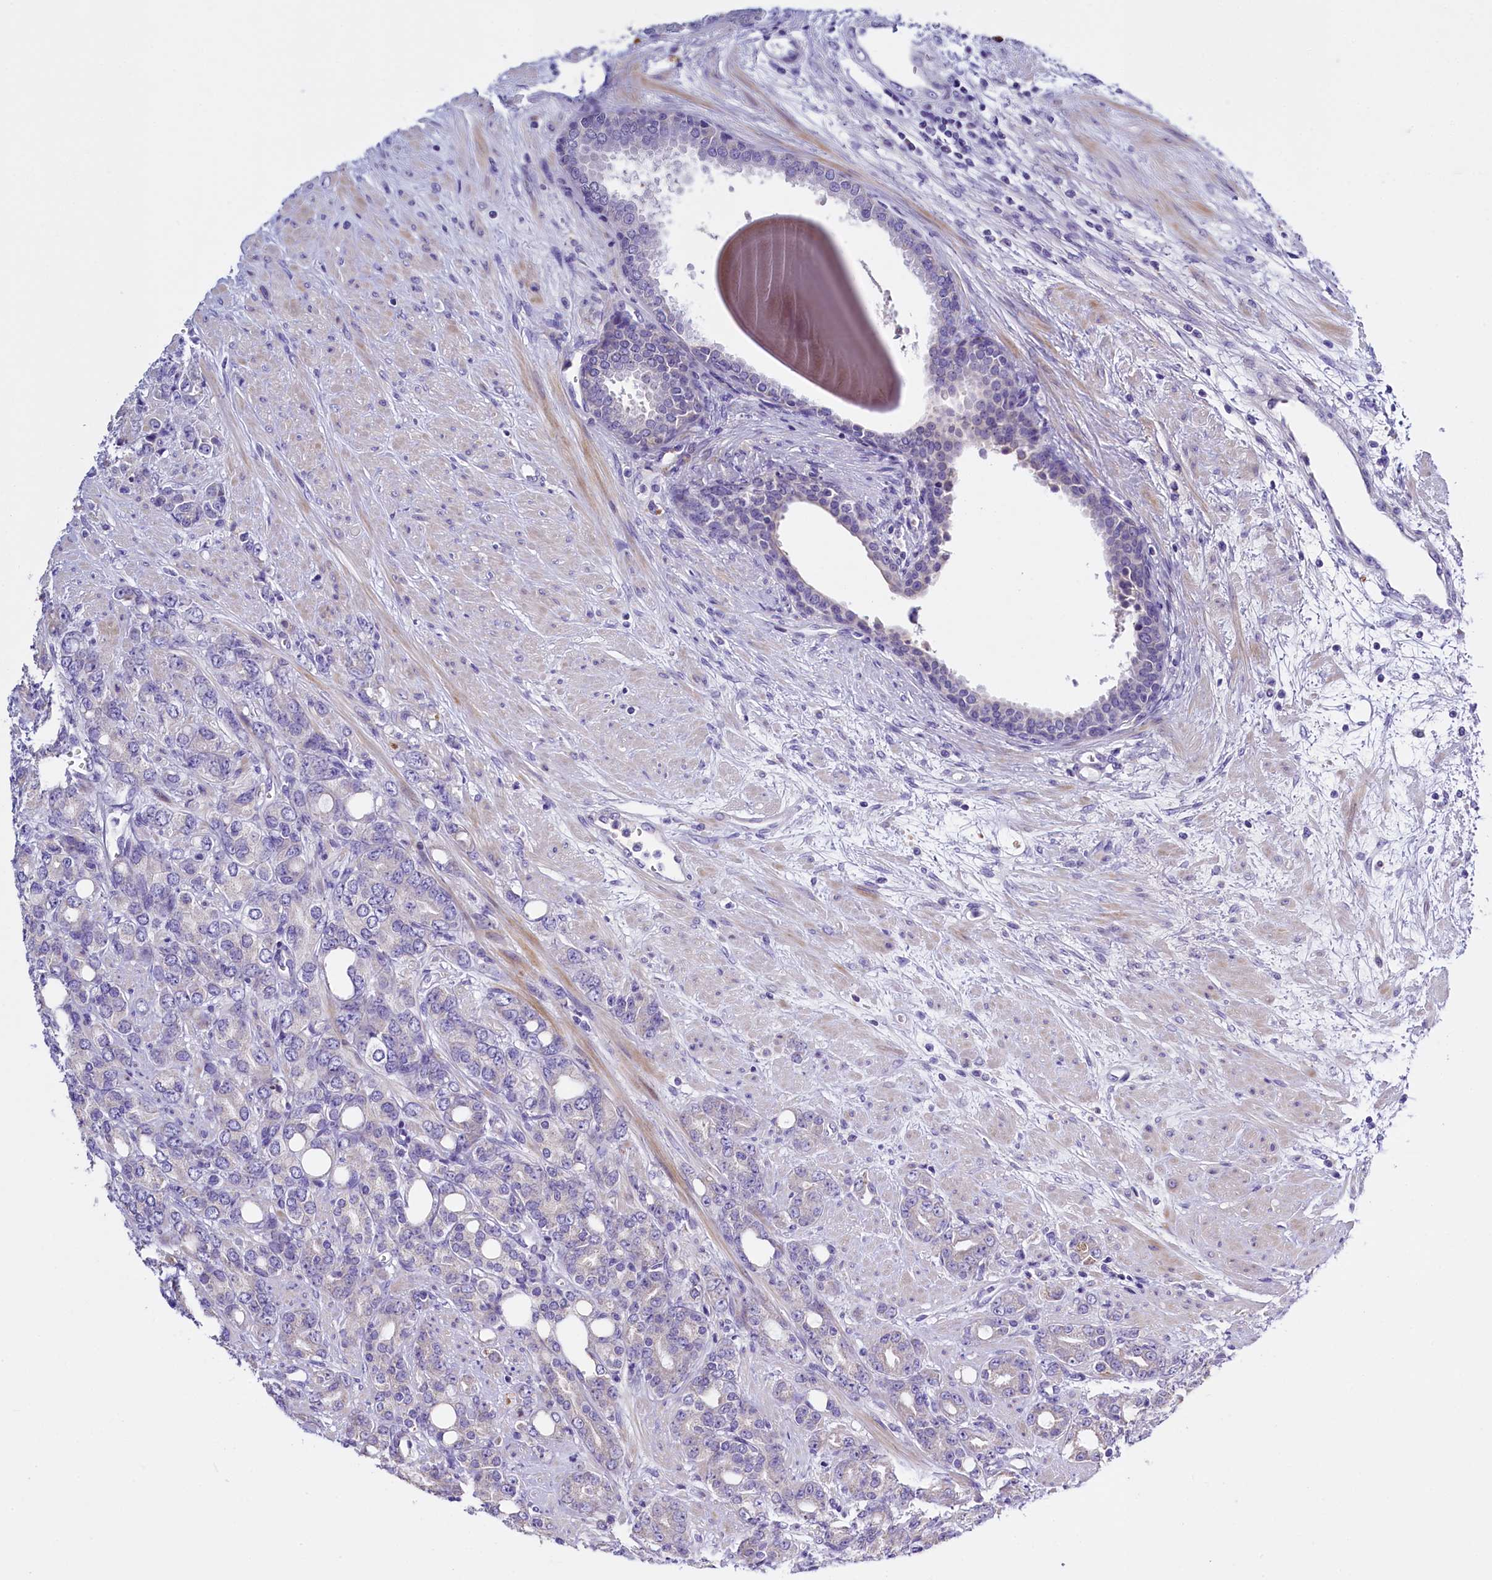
{"staining": {"intensity": "negative", "quantity": "none", "location": "none"}, "tissue": "prostate cancer", "cell_type": "Tumor cells", "image_type": "cancer", "snomed": [{"axis": "morphology", "description": "Adenocarcinoma, High grade"}, {"axis": "topography", "description": "Prostate"}], "caption": "Prostate cancer (adenocarcinoma (high-grade)) was stained to show a protein in brown. There is no significant staining in tumor cells.", "gene": "RTTN", "patient": {"sex": "male", "age": 62}}